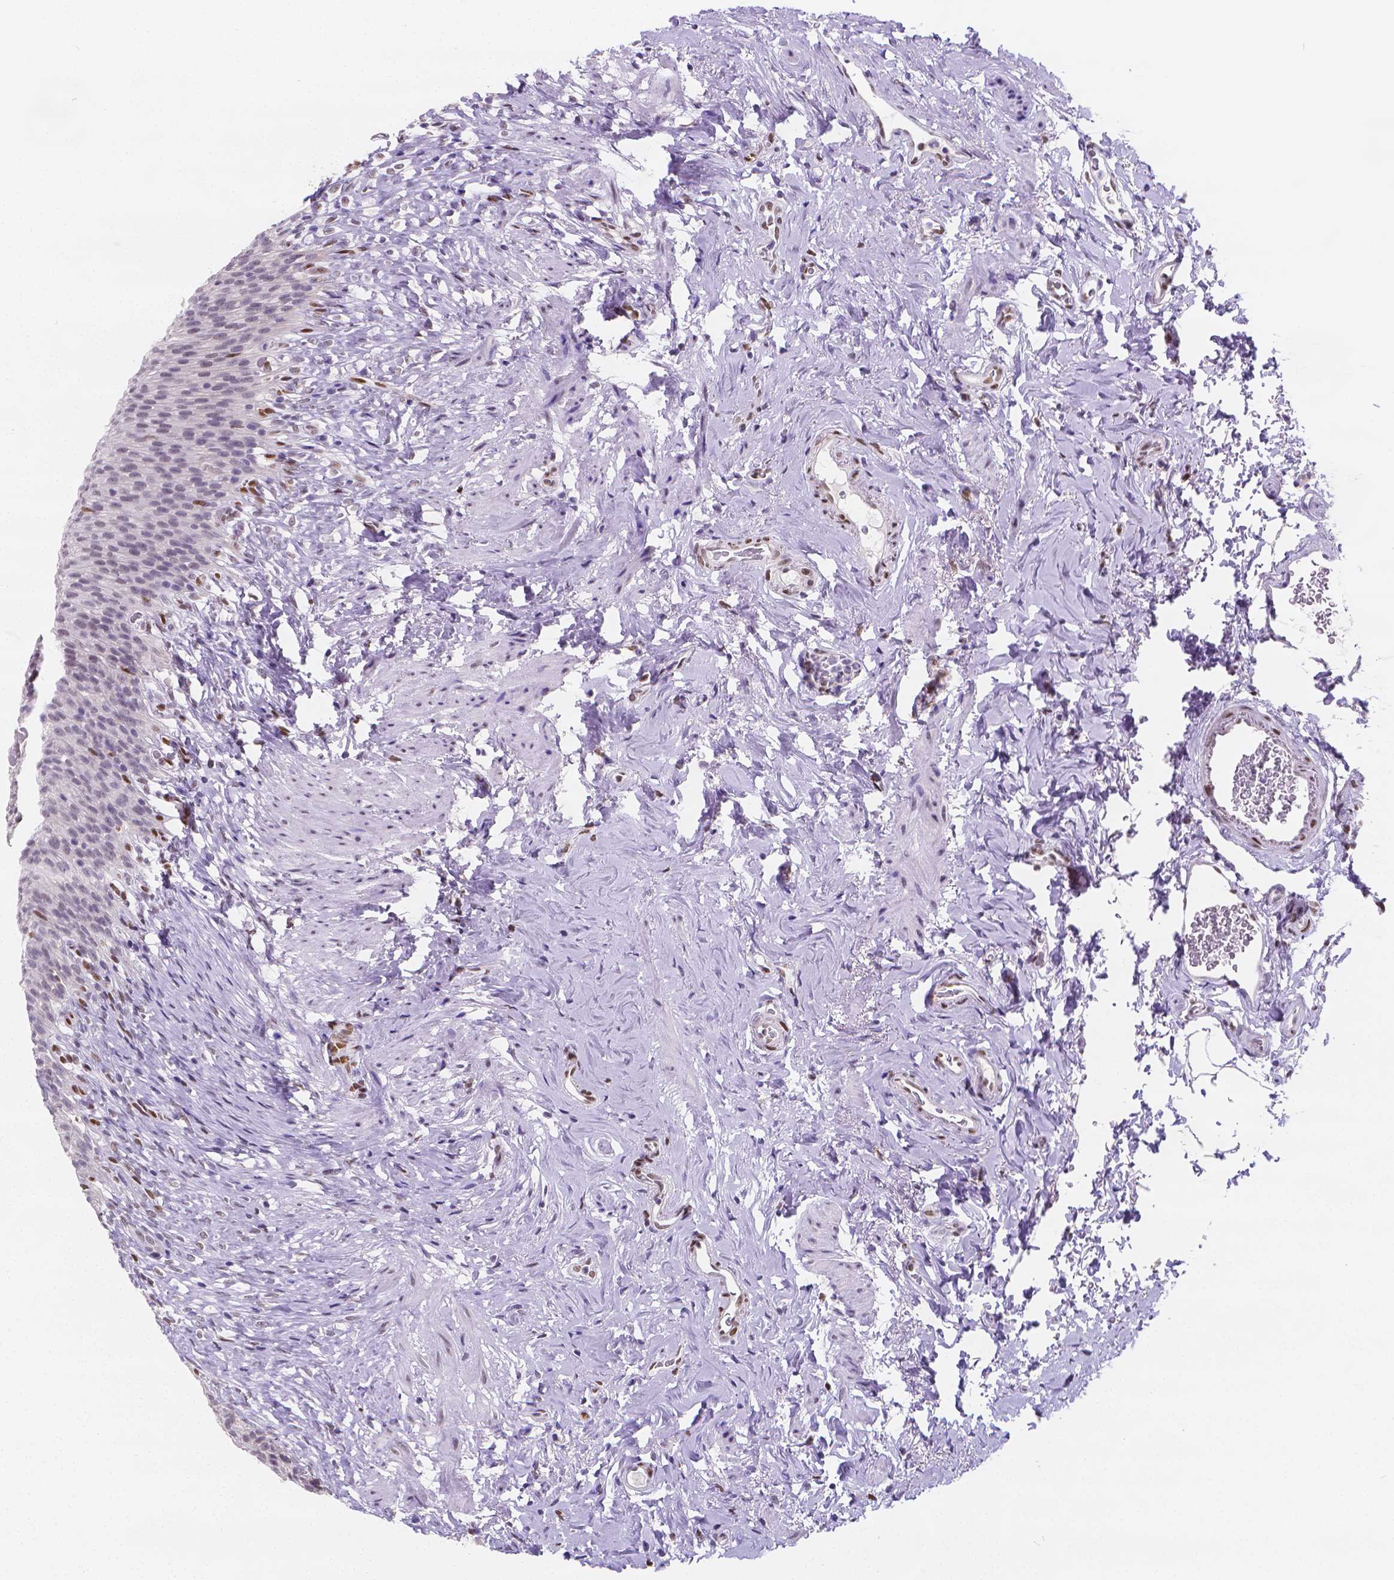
{"staining": {"intensity": "negative", "quantity": "none", "location": "none"}, "tissue": "urinary bladder", "cell_type": "Urothelial cells", "image_type": "normal", "snomed": [{"axis": "morphology", "description": "Normal tissue, NOS"}, {"axis": "topography", "description": "Urinary bladder"}, {"axis": "topography", "description": "Prostate"}], "caption": "This photomicrograph is of unremarkable urinary bladder stained with immunohistochemistry to label a protein in brown with the nuclei are counter-stained blue. There is no positivity in urothelial cells.", "gene": "MEF2C", "patient": {"sex": "male", "age": 76}}